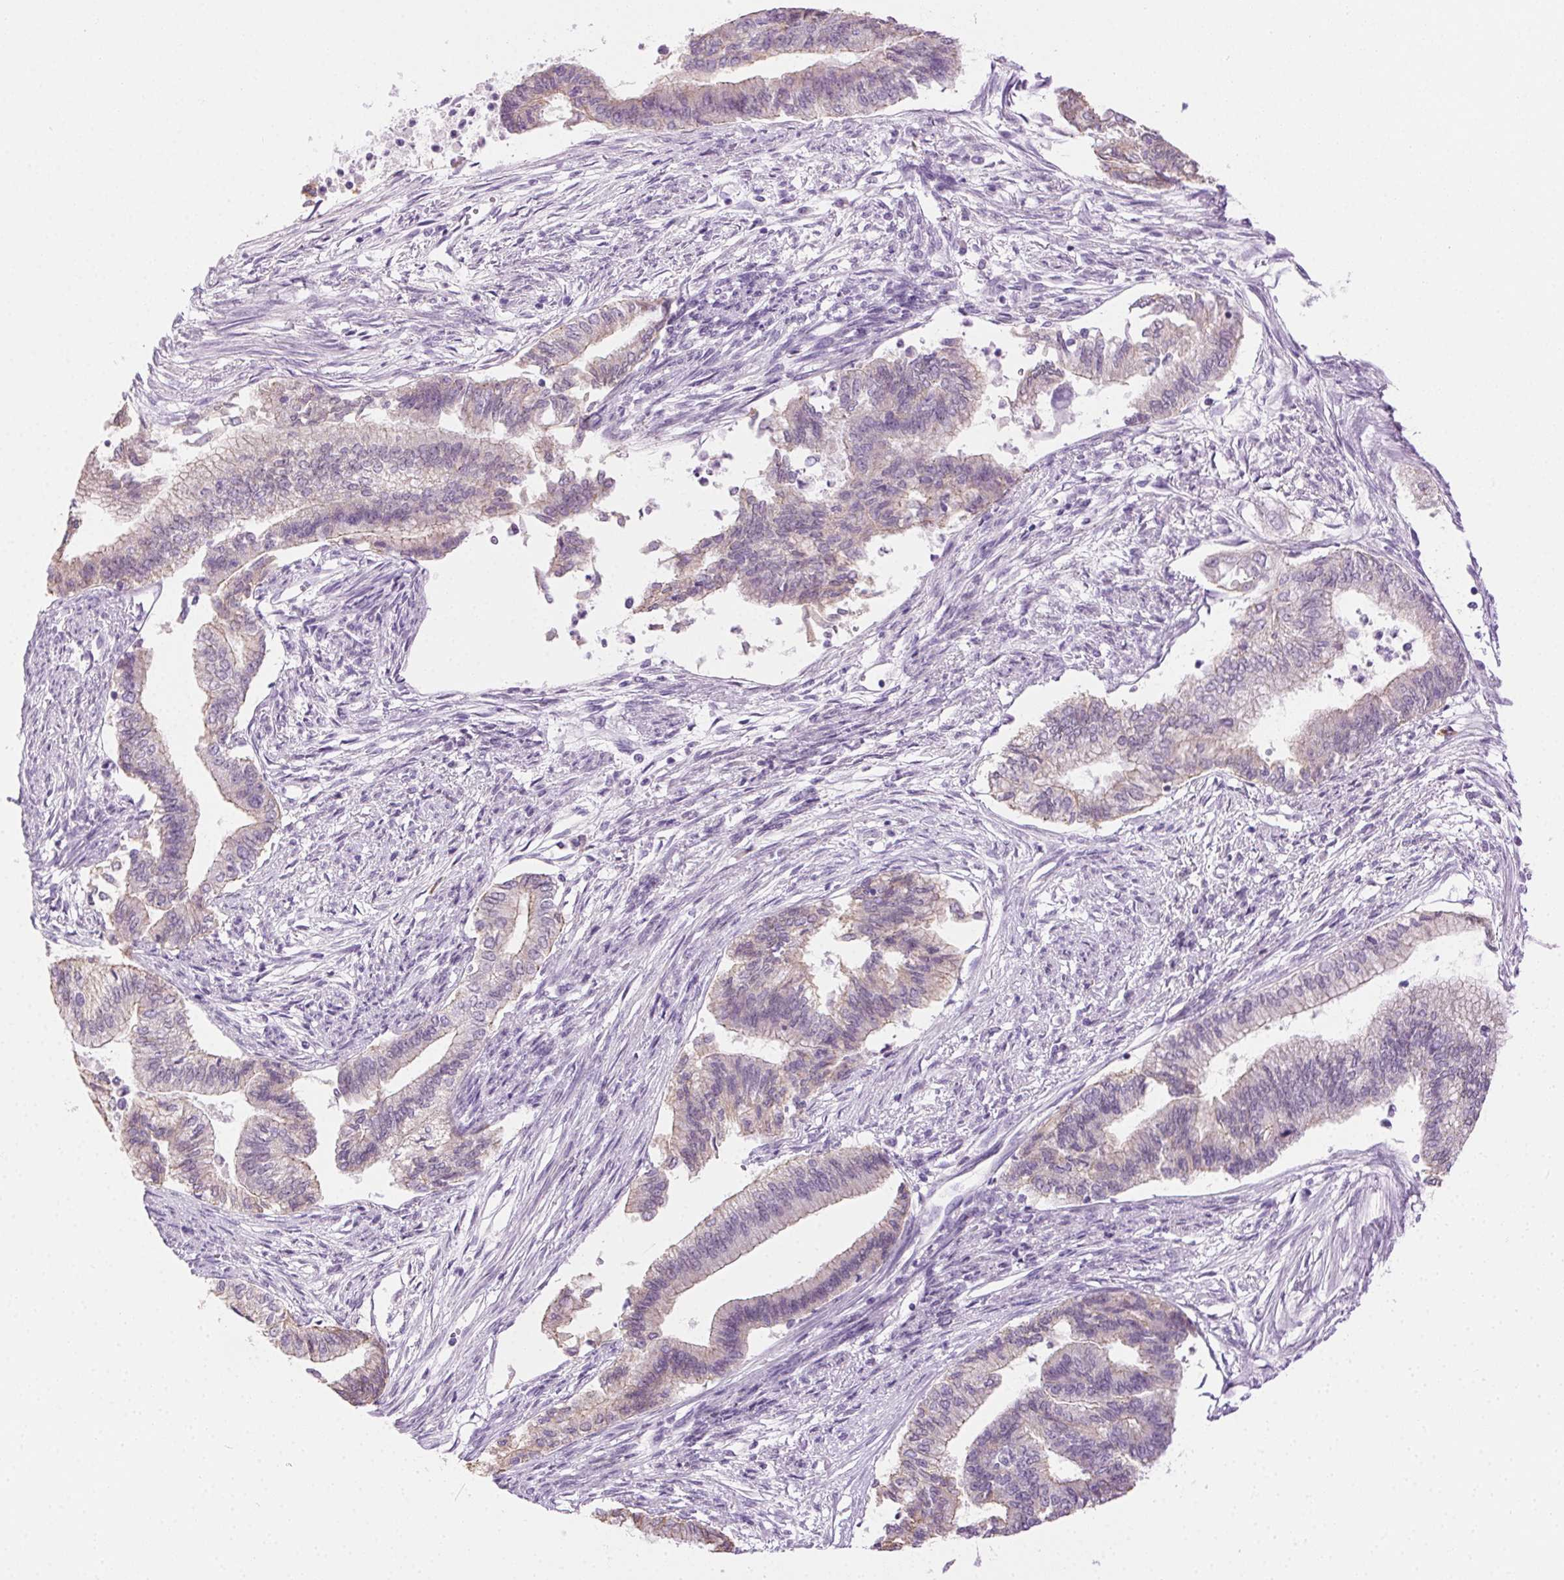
{"staining": {"intensity": "weak", "quantity": "<25%", "location": "cytoplasmic/membranous"}, "tissue": "endometrial cancer", "cell_type": "Tumor cells", "image_type": "cancer", "snomed": [{"axis": "morphology", "description": "Adenocarcinoma, NOS"}, {"axis": "topography", "description": "Endometrium"}], "caption": "DAB (3,3'-diaminobenzidine) immunohistochemical staining of endometrial cancer displays no significant staining in tumor cells. (DAB immunohistochemistry visualized using brightfield microscopy, high magnification).", "gene": "CLDN10", "patient": {"sex": "female", "age": 65}}